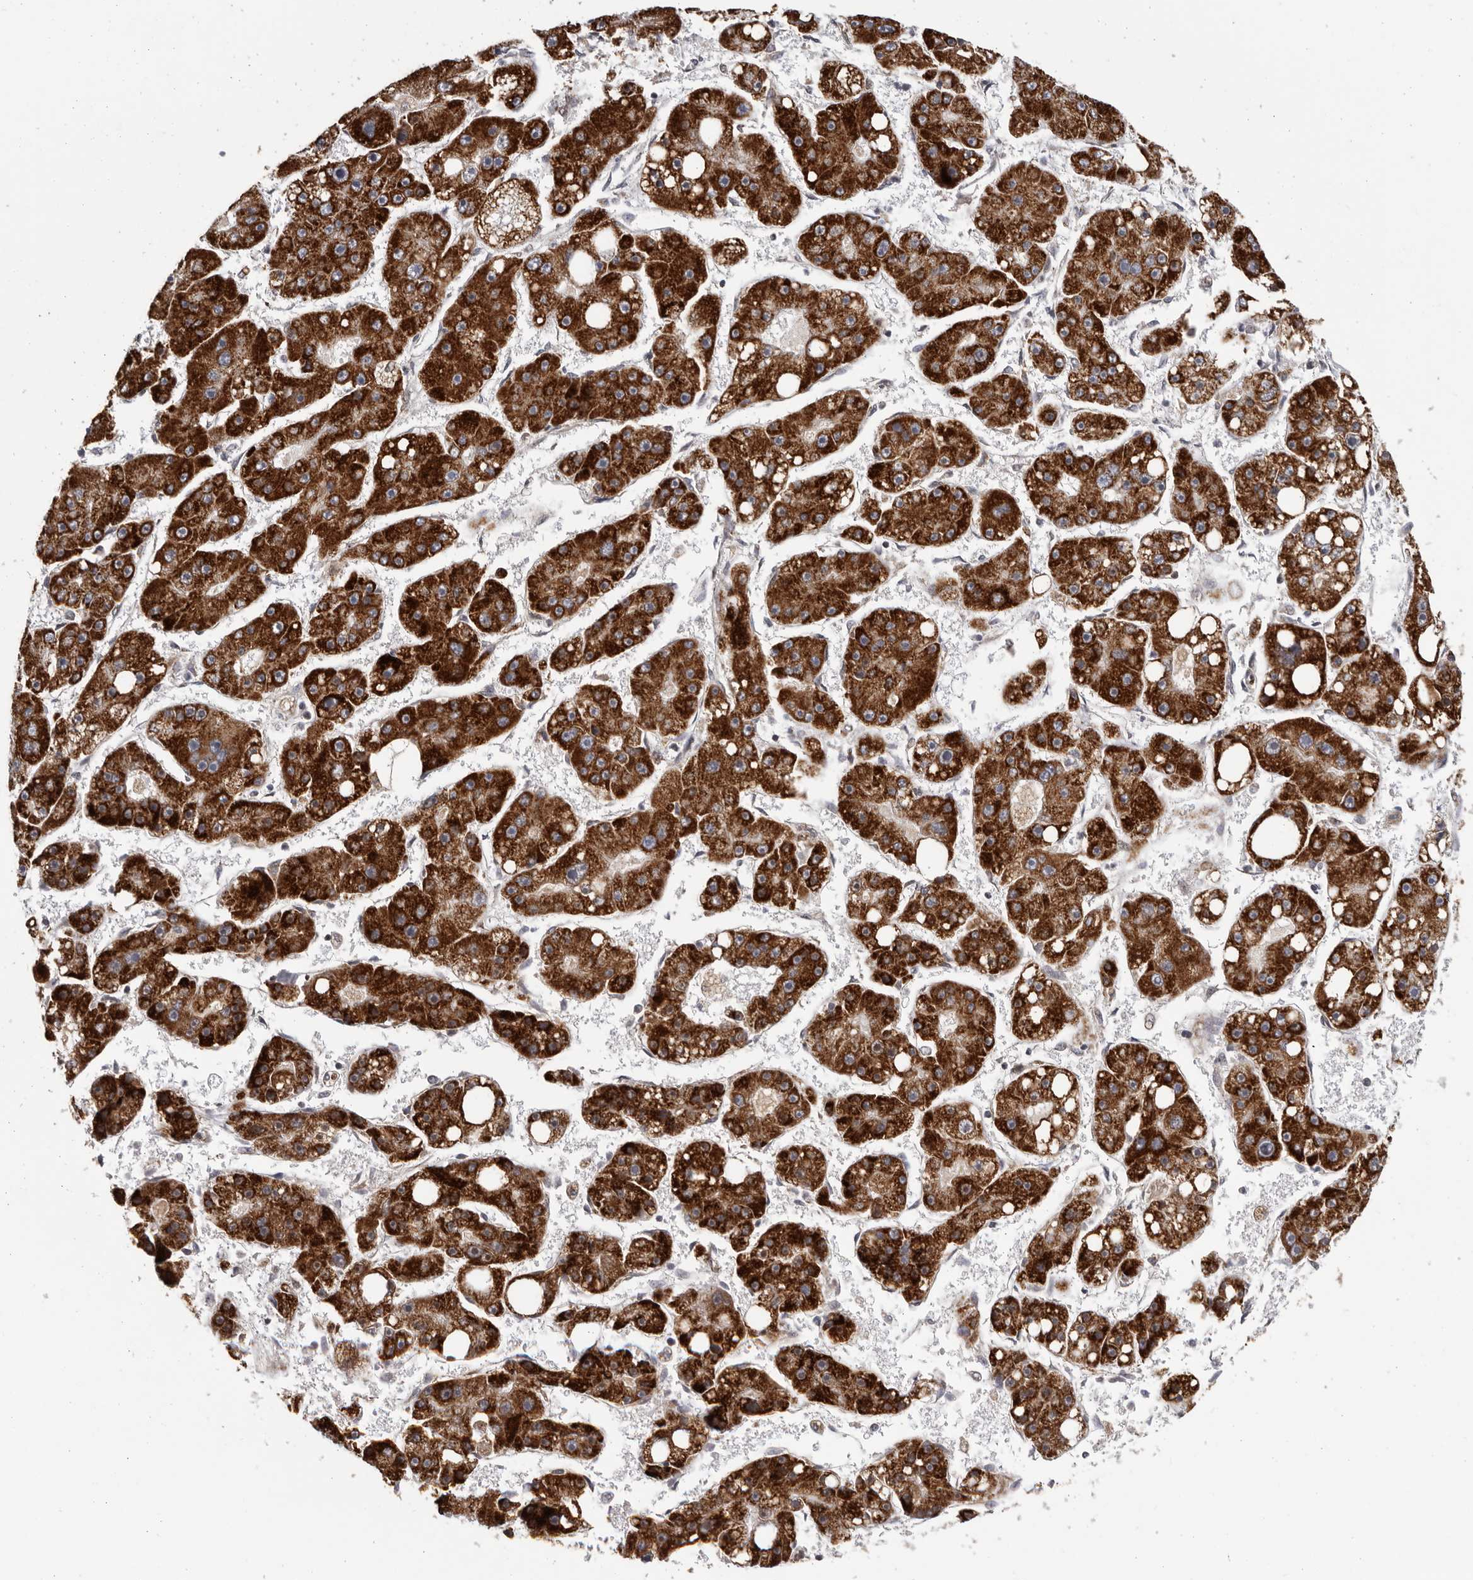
{"staining": {"intensity": "strong", "quantity": ">75%", "location": "cytoplasmic/membranous"}, "tissue": "liver cancer", "cell_type": "Tumor cells", "image_type": "cancer", "snomed": [{"axis": "morphology", "description": "Carcinoma, Hepatocellular, NOS"}, {"axis": "topography", "description": "Liver"}], "caption": "Liver cancer (hepatocellular carcinoma) stained with a brown dye demonstrates strong cytoplasmic/membranous positive staining in approximately >75% of tumor cells.", "gene": "C17orf99", "patient": {"sex": "female", "age": 61}}